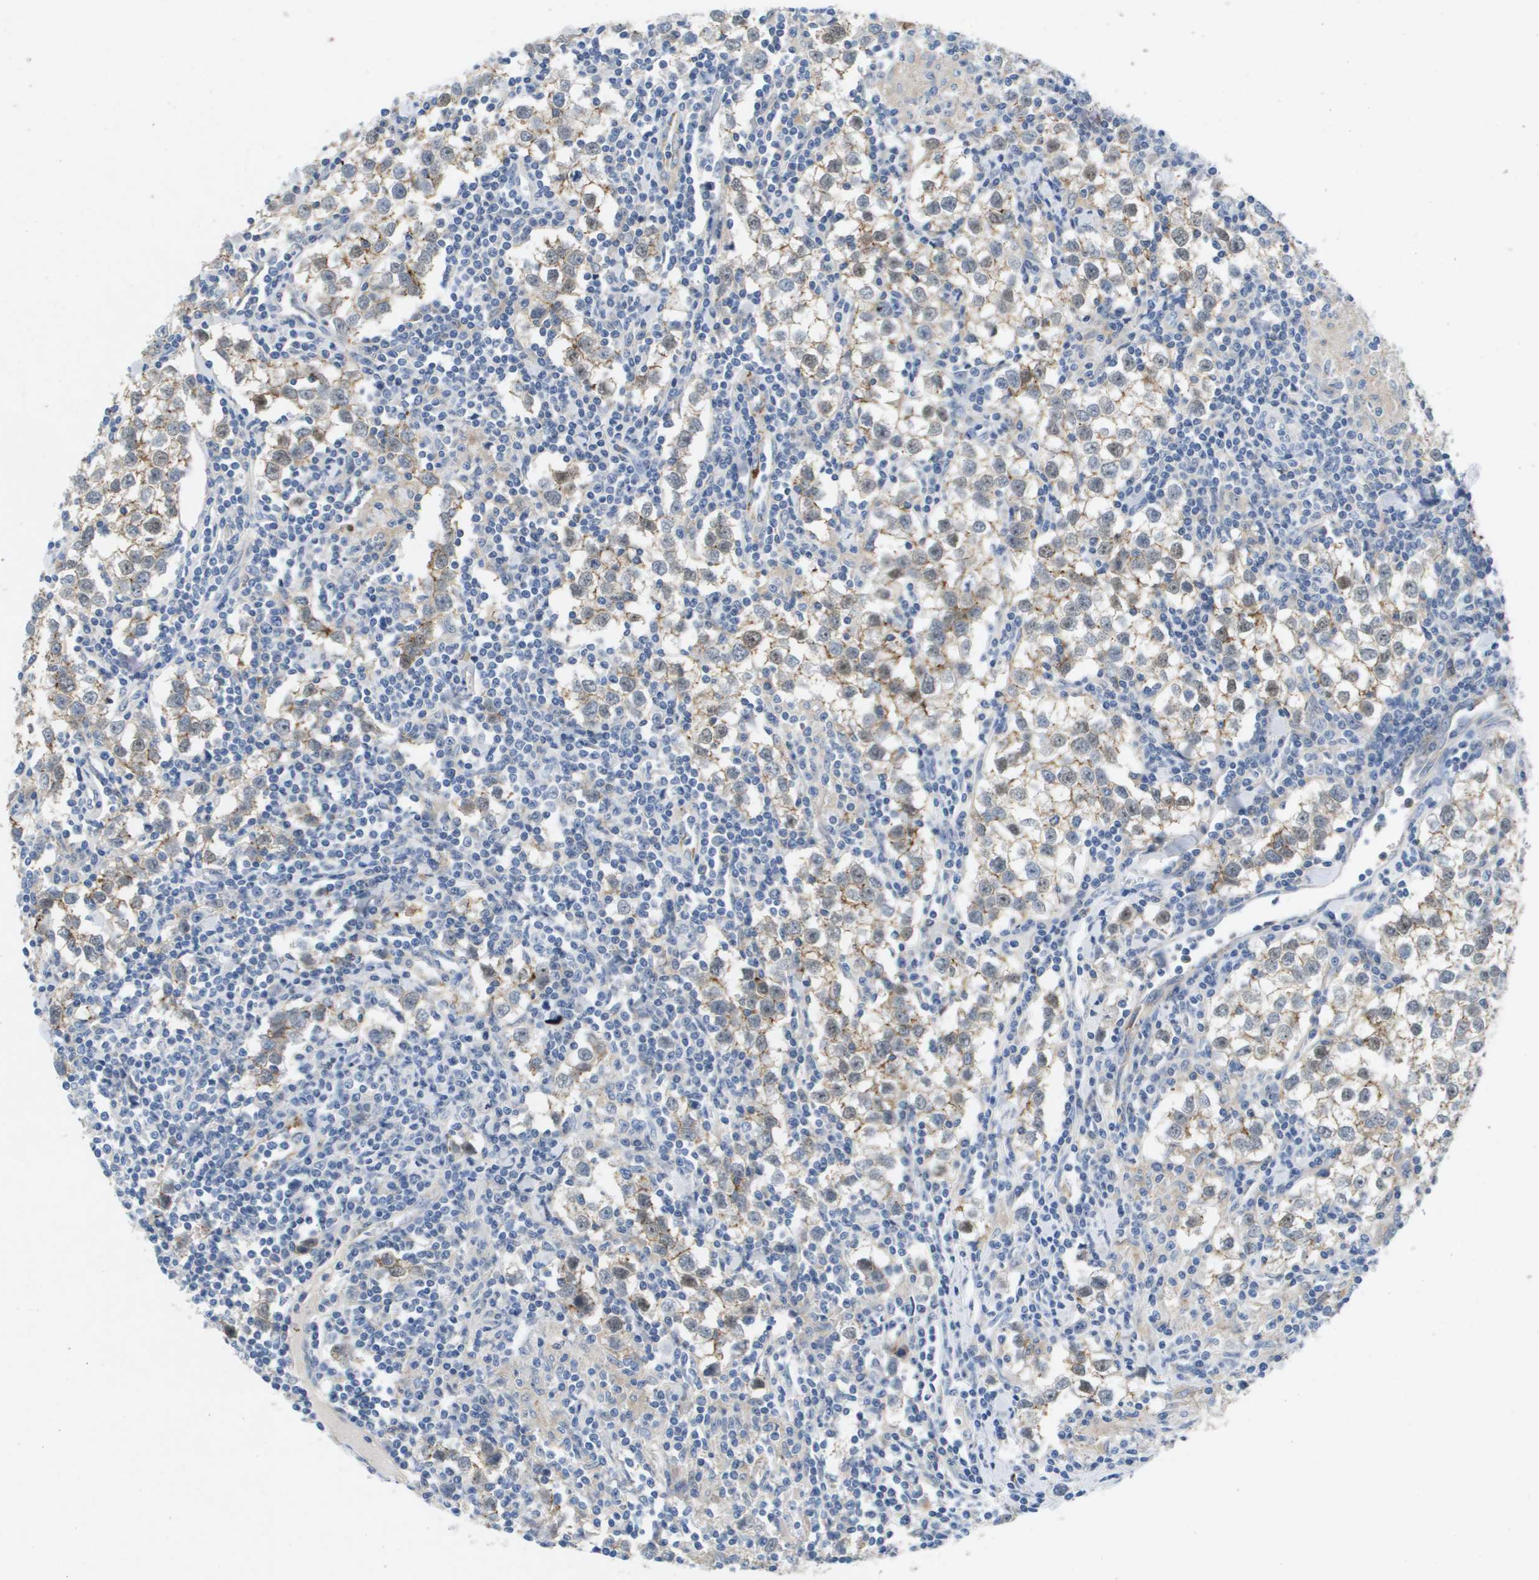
{"staining": {"intensity": "weak", "quantity": "25%-75%", "location": "cytoplasmic/membranous"}, "tissue": "testis cancer", "cell_type": "Tumor cells", "image_type": "cancer", "snomed": [{"axis": "morphology", "description": "Seminoma, NOS"}, {"axis": "morphology", "description": "Carcinoma, Embryonal, NOS"}, {"axis": "topography", "description": "Testis"}], "caption": "Immunohistochemistry (IHC) staining of seminoma (testis), which displays low levels of weak cytoplasmic/membranous expression in approximately 25%-75% of tumor cells indicating weak cytoplasmic/membranous protein positivity. The staining was performed using DAB (brown) for protein detection and nuclei were counterstained in hematoxylin (blue).", "gene": "LIPG", "patient": {"sex": "male", "age": 36}}